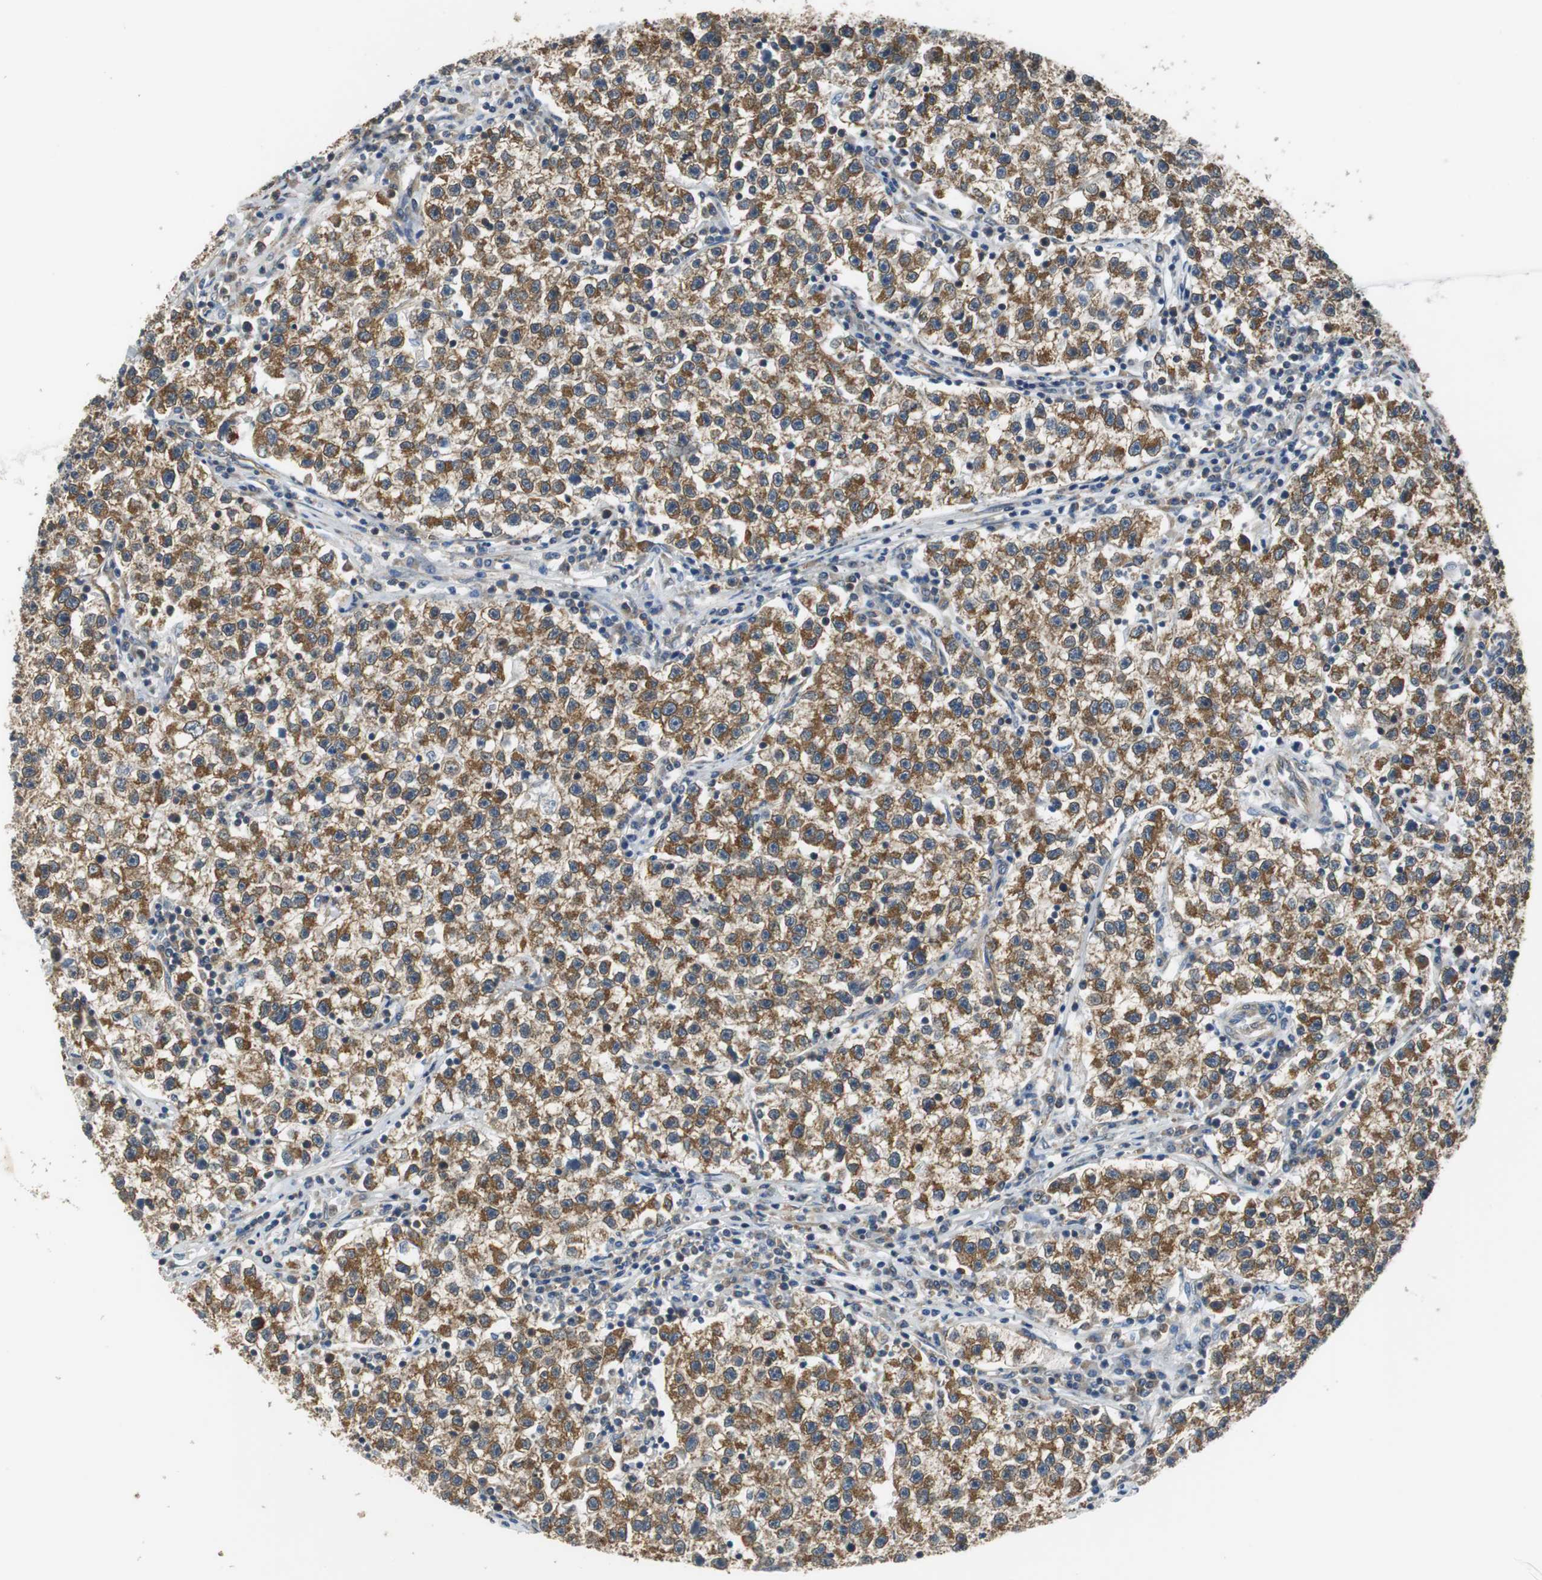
{"staining": {"intensity": "moderate", "quantity": ">75%", "location": "cytoplasmic/membranous"}, "tissue": "testis cancer", "cell_type": "Tumor cells", "image_type": "cancer", "snomed": [{"axis": "morphology", "description": "Seminoma, NOS"}, {"axis": "topography", "description": "Testis"}], "caption": "Moderate cytoplasmic/membranous expression for a protein is present in approximately >75% of tumor cells of seminoma (testis) using immunohistochemistry.", "gene": "CNOT3", "patient": {"sex": "male", "age": 22}}